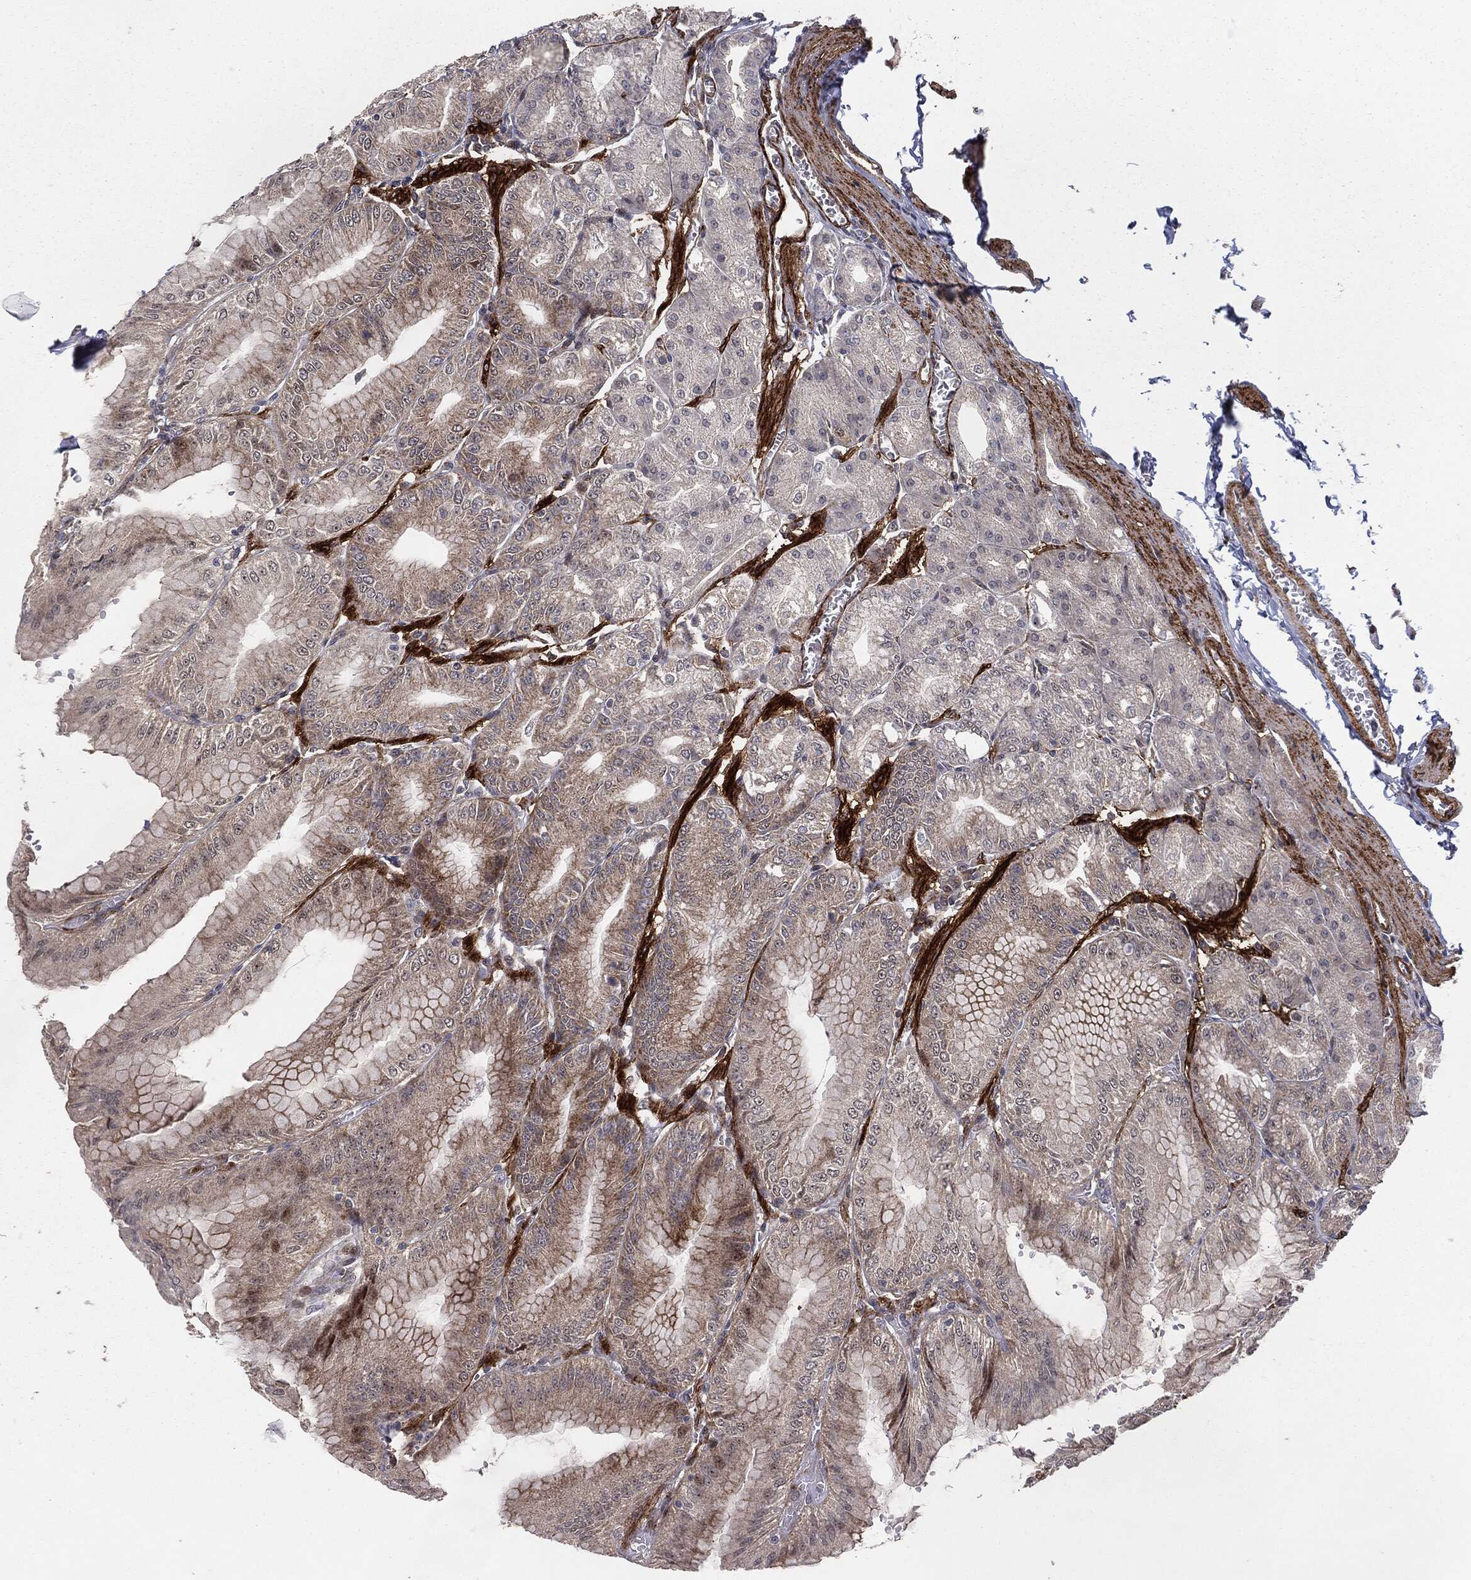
{"staining": {"intensity": "moderate", "quantity": "<25%", "location": "cytoplasmic/membranous"}, "tissue": "stomach", "cell_type": "Glandular cells", "image_type": "normal", "snomed": [{"axis": "morphology", "description": "Normal tissue, NOS"}, {"axis": "topography", "description": "Stomach"}], "caption": "Brown immunohistochemical staining in unremarkable human stomach reveals moderate cytoplasmic/membranous expression in about <25% of glandular cells.", "gene": "PTEN", "patient": {"sex": "male", "age": 71}}